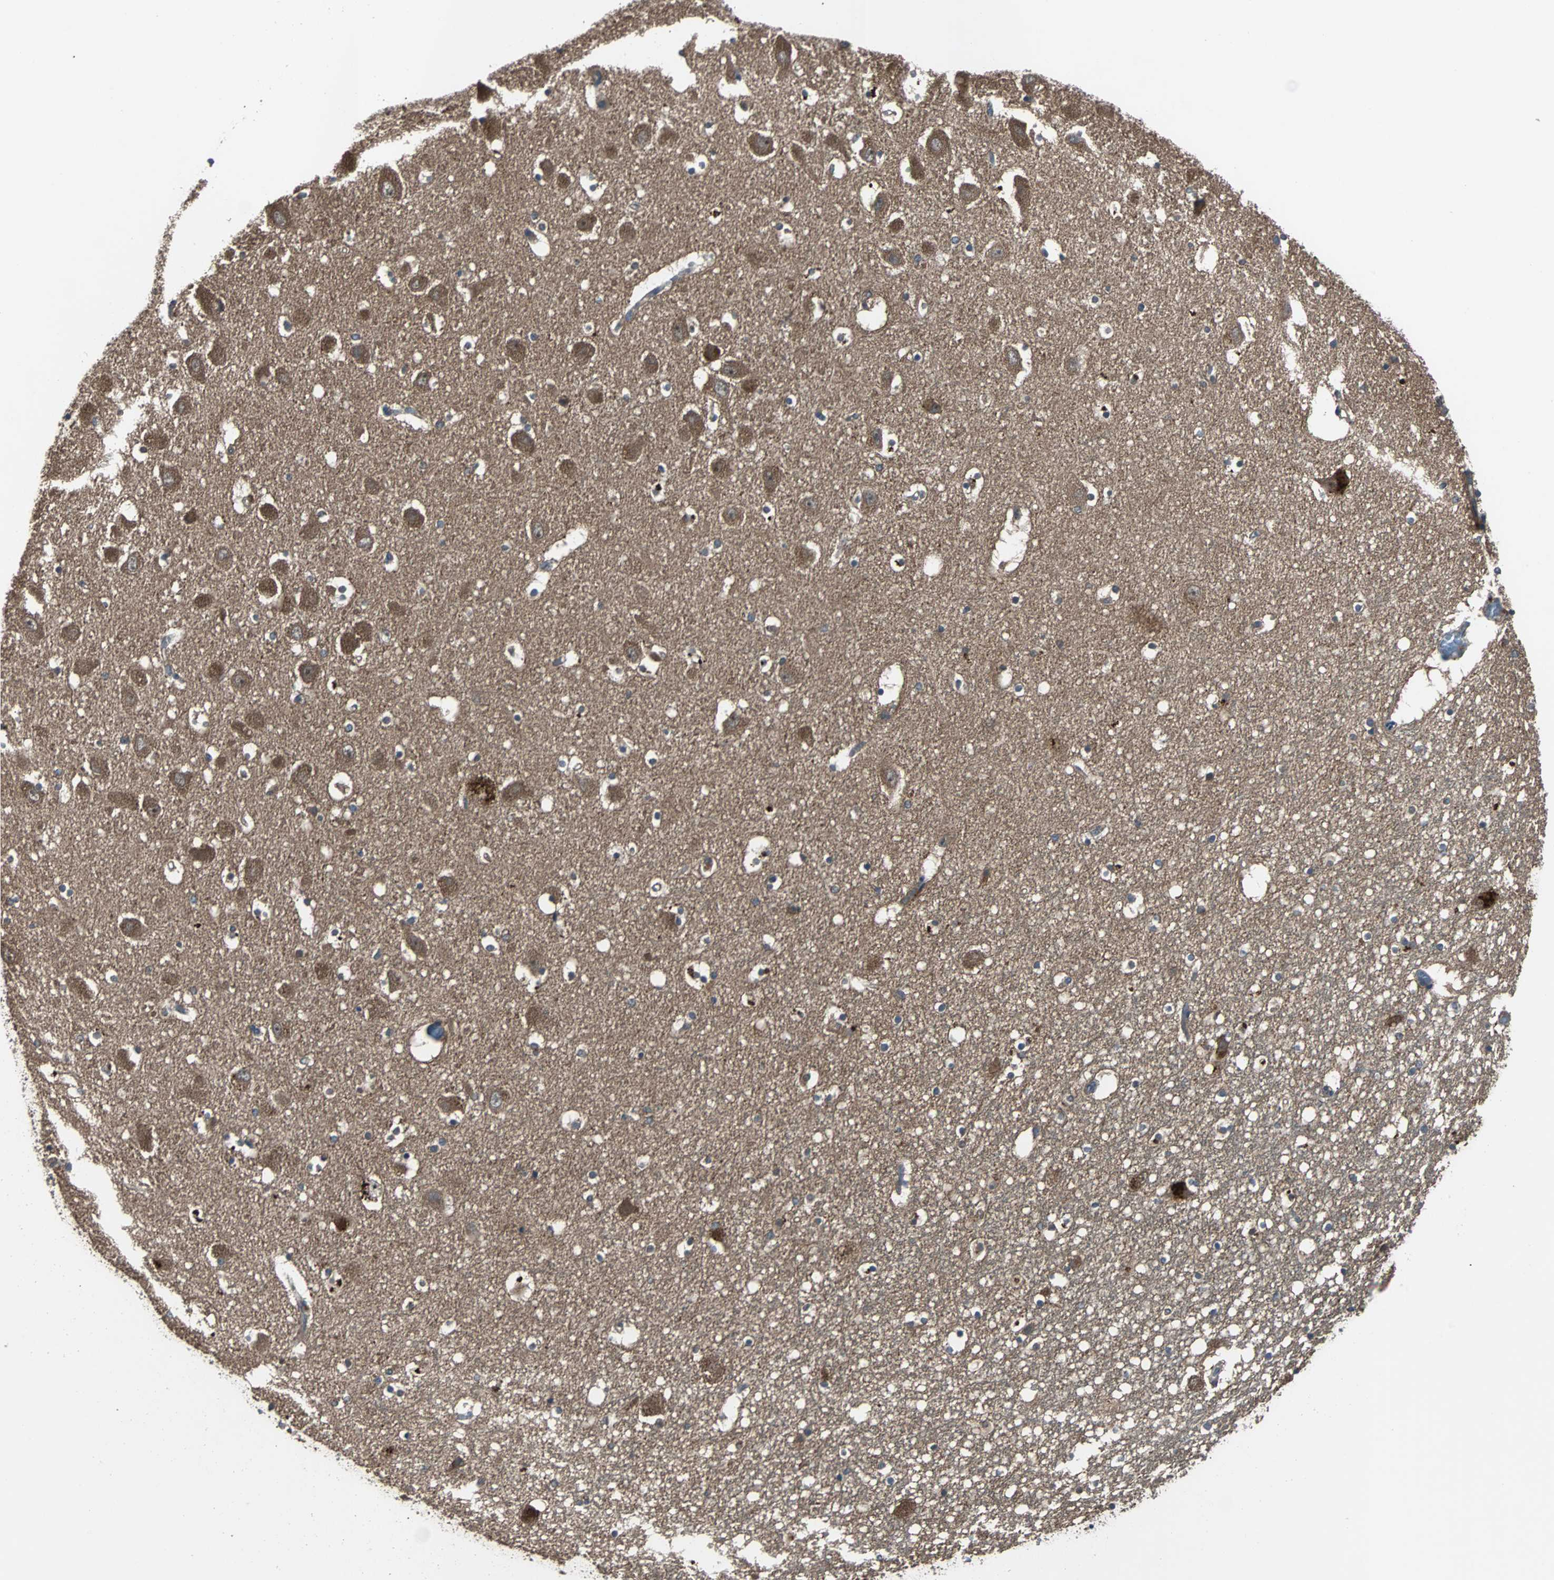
{"staining": {"intensity": "negative", "quantity": "none", "location": "none"}, "tissue": "hippocampus", "cell_type": "Glial cells", "image_type": "normal", "snomed": [{"axis": "morphology", "description": "Normal tissue, NOS"}, {"axis": "topography", "description": "Hippocampus"}], "caption": "An image of hippocampus stained for a protein displays no brown staining in glial cells. (DAB immunohistochemistry with hematoxylin counter stain).", "gene": "ARF1", "patient": {"sex": "male", "age": 45}}